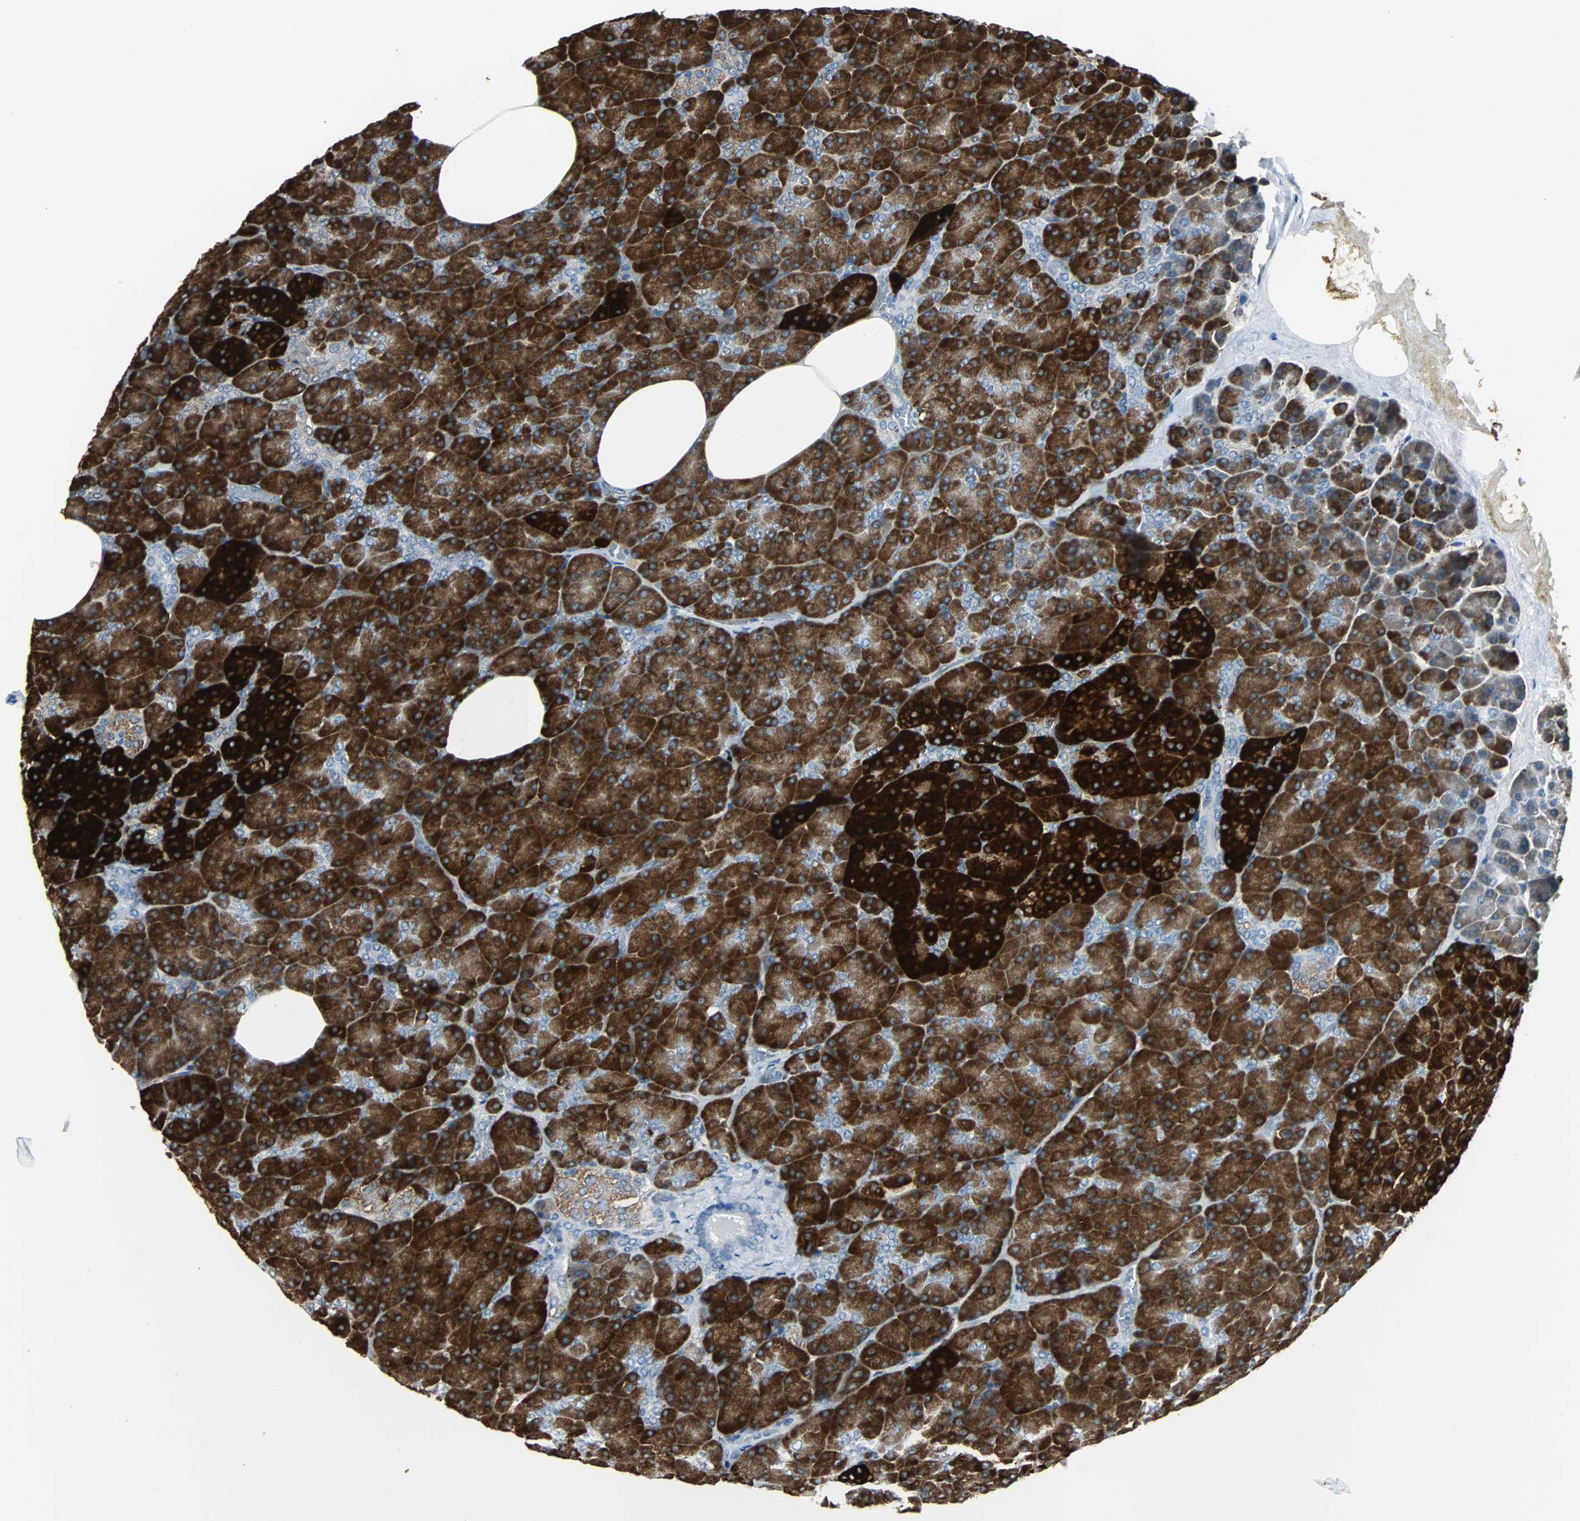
{"staining": {"intensity": "strong", "quantity": "25%-75%", "location": "cytoplasmic/membranous"}, "tissue": "pancreas", "cell_type": "Exocrine glandular cells", "image_type": "normal", "snomed": [{"axis": "morphology", "description": "Normal tissue, NOS"}, {"axis": "topography", "description": "Pancreas"}], "caption": "Strong cytoplasmic/membranous positivity for a protein is identified in about 25%-75% of exocrine glandular cells of benign pancreas using immunohistochemistry (IHC).", "gene": "PDIA4", "patient": {"sex": "female", "age": 35}}